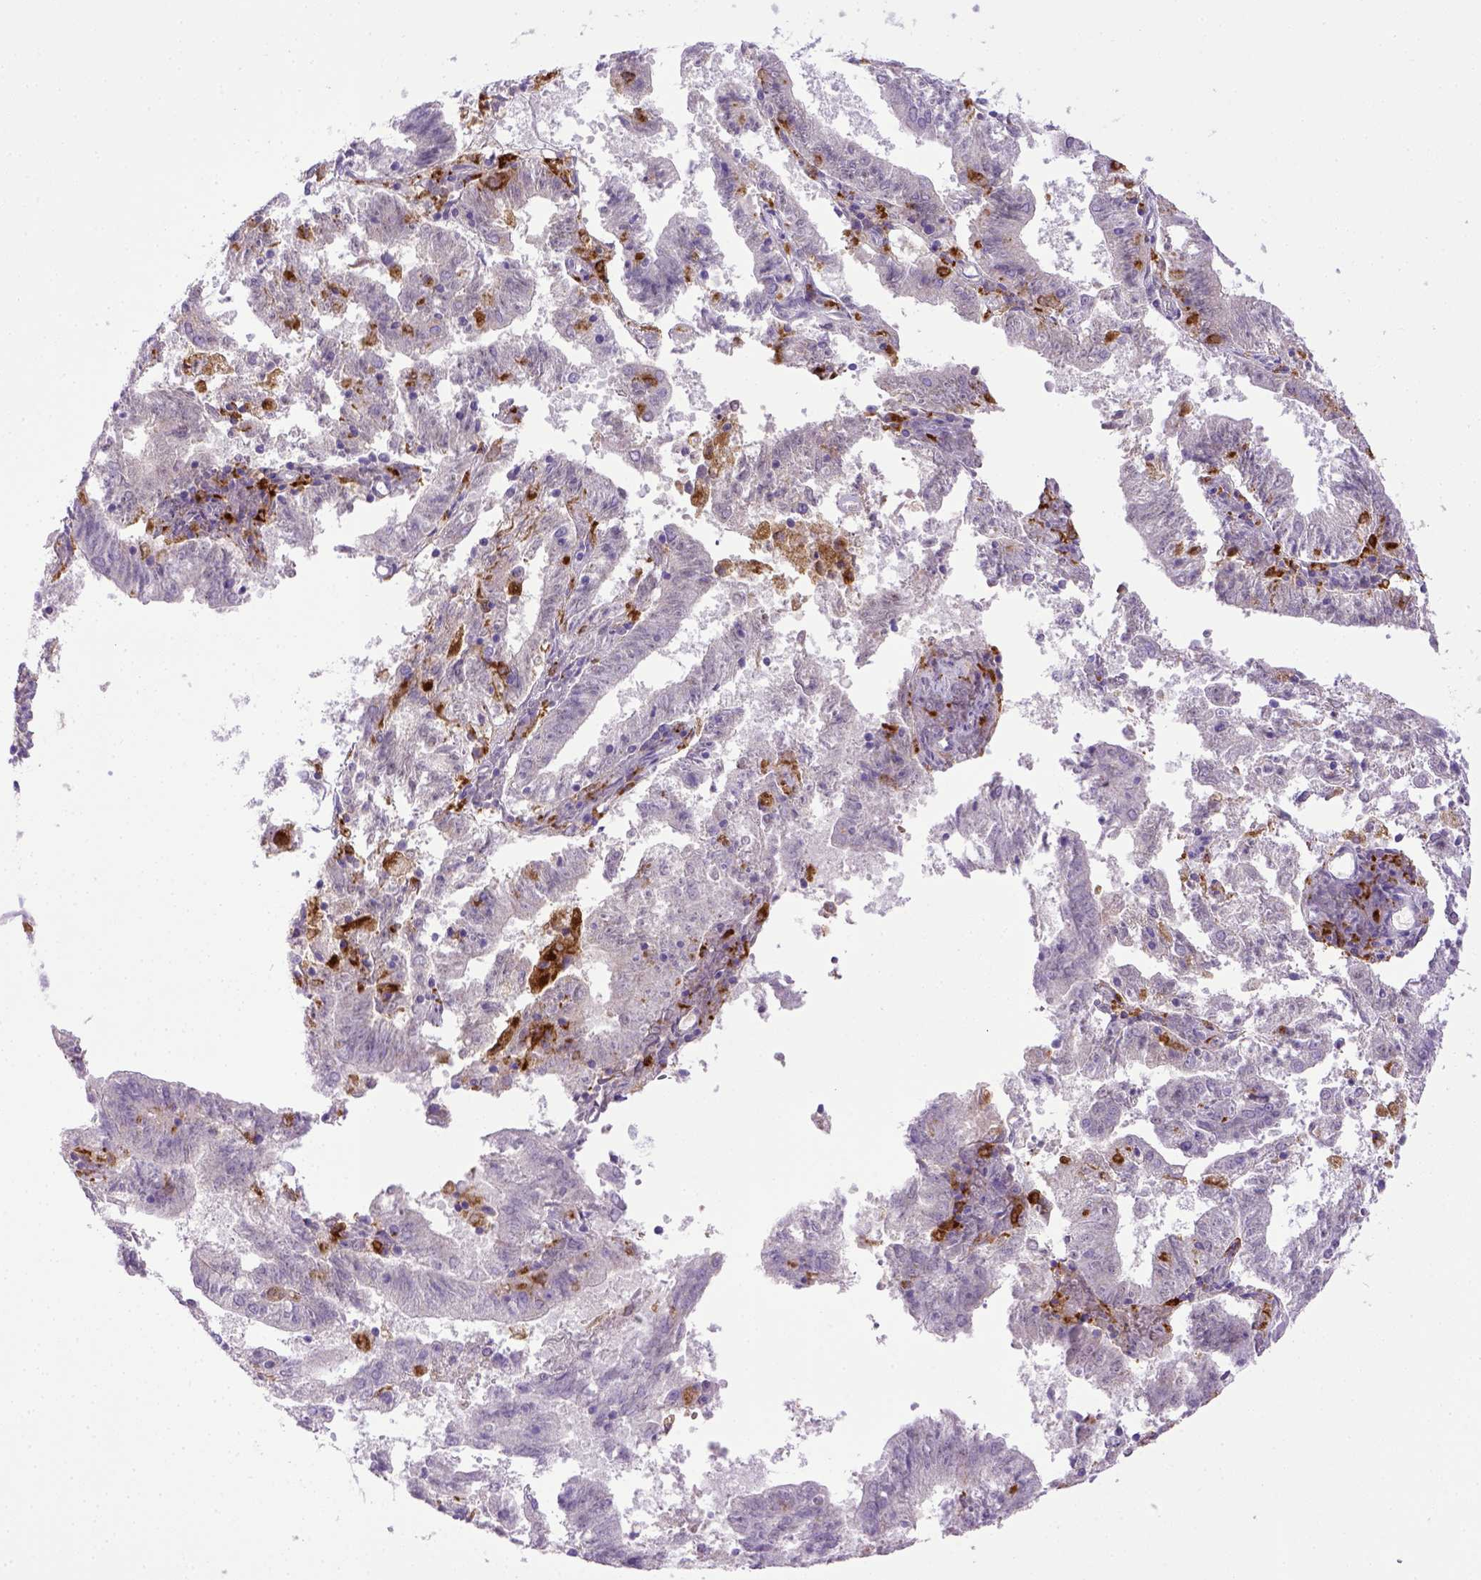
{"staining": {"intensity": "negative", "quantity": "none", "location": "none"}, "tissue": "endometrial cancer", "cell_type": "Tumor cells", "image_type": "cancer", "snomed": [{"axis": "morphology", "description": "Adenocarcinoma, NOS"}, {"axis": "topography", "description": "Endometrium"}], "caption": "Tumor cells show no significant protein positivity in endometrial adenocarcinoma.", "gene": "CD68", "patient": {"sex": "female", "age": 82}}